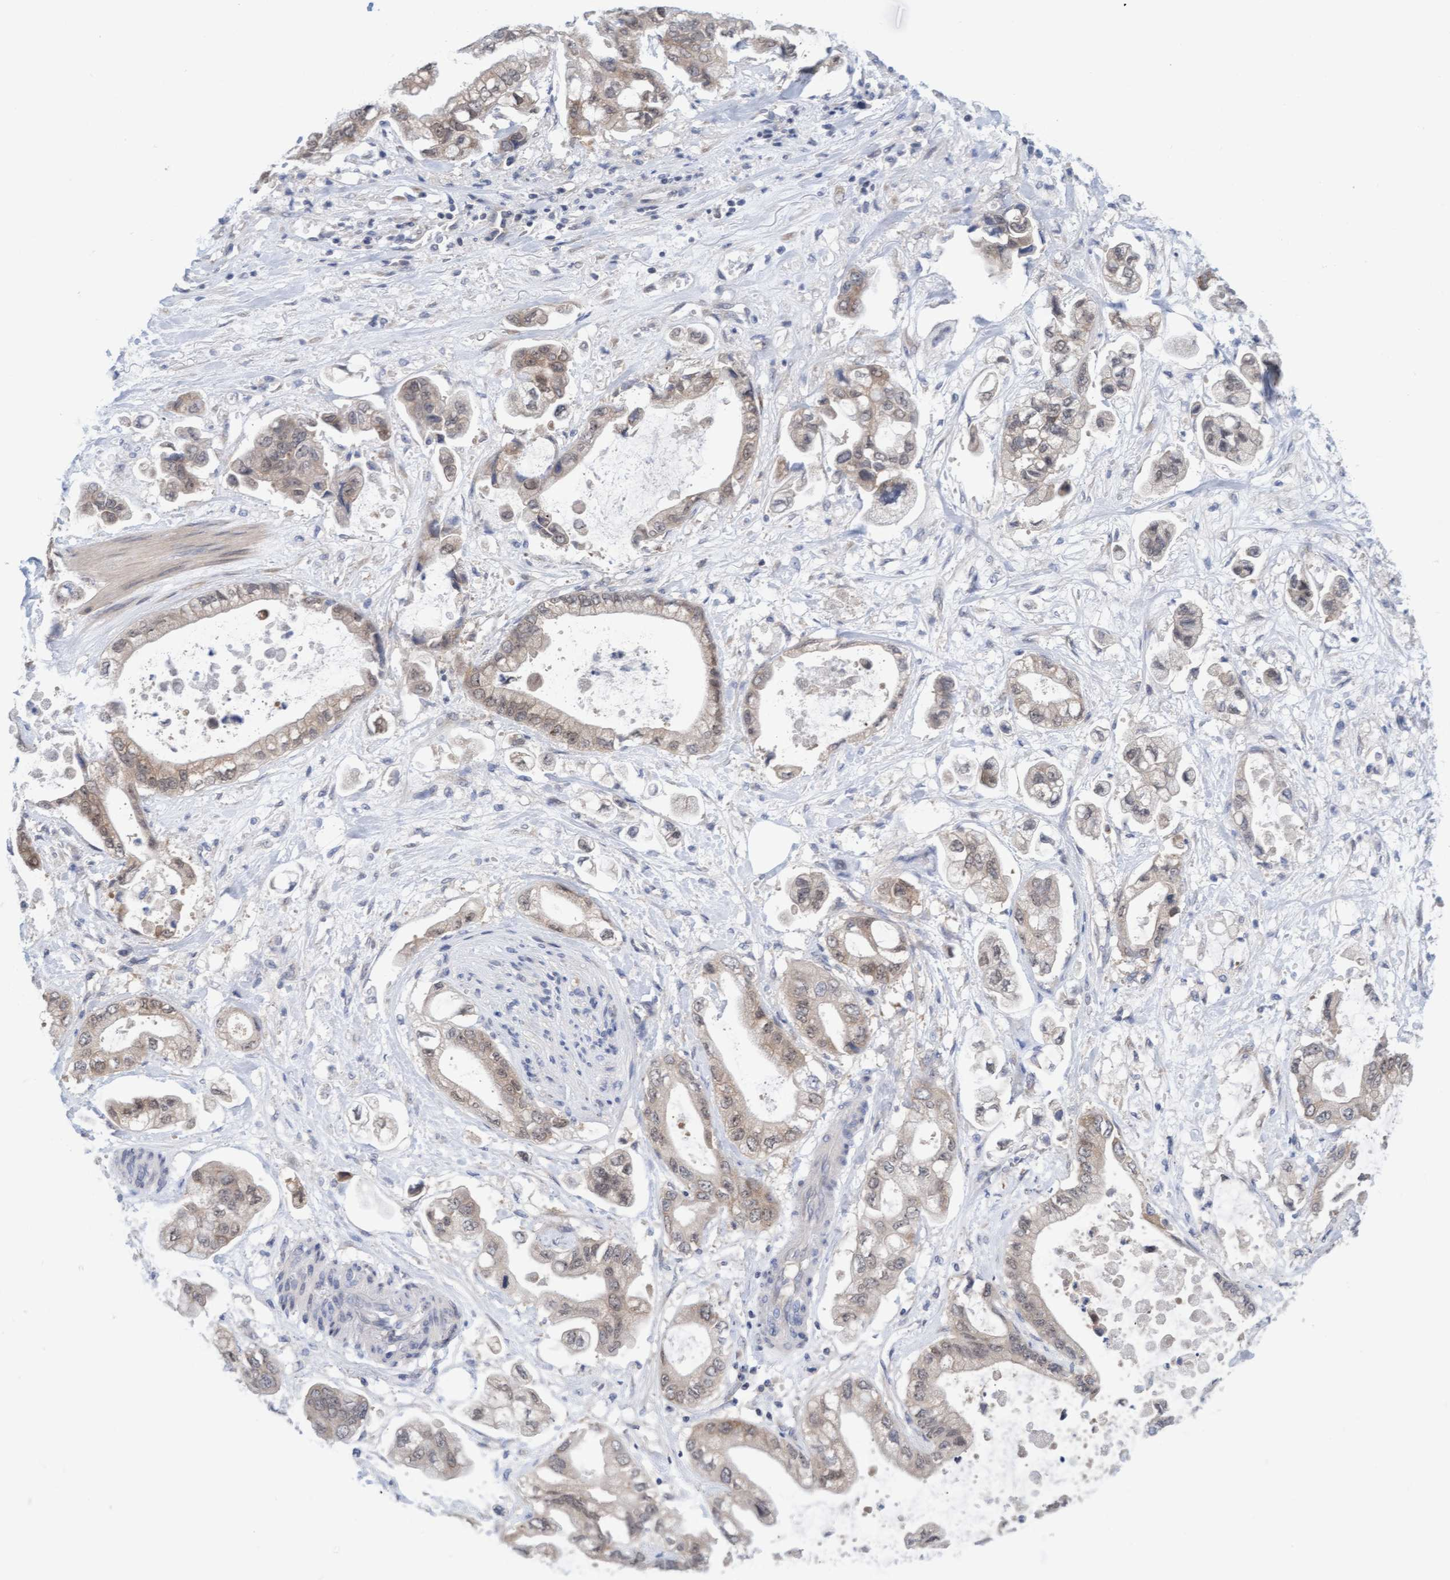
{"staining": {"intensity": "weak", "quantity": ">75%", "location": "cytoplasmic/membranous"}, "tissue": "stomach cancer", "cell_type": "Tumor cells", "image_type": "cancer", "snomed": [{"axis": "morphology", "description": "Normal tissue, NOS"}, {"axis": "morphology", "description": "Adenocarcinoma, NOS"}, {"axis": "topography", "description": "Stomach"}], "caption": "Stomach cancer (adenocarcinoma) stained with DAB immunohistochemistry (IHC) shows low levels of weak cytoplasmic/membranous expression in about >75% of tumor cells.", "gene": "AMZ2", "patient": {"sex": "male", "age": 62}}